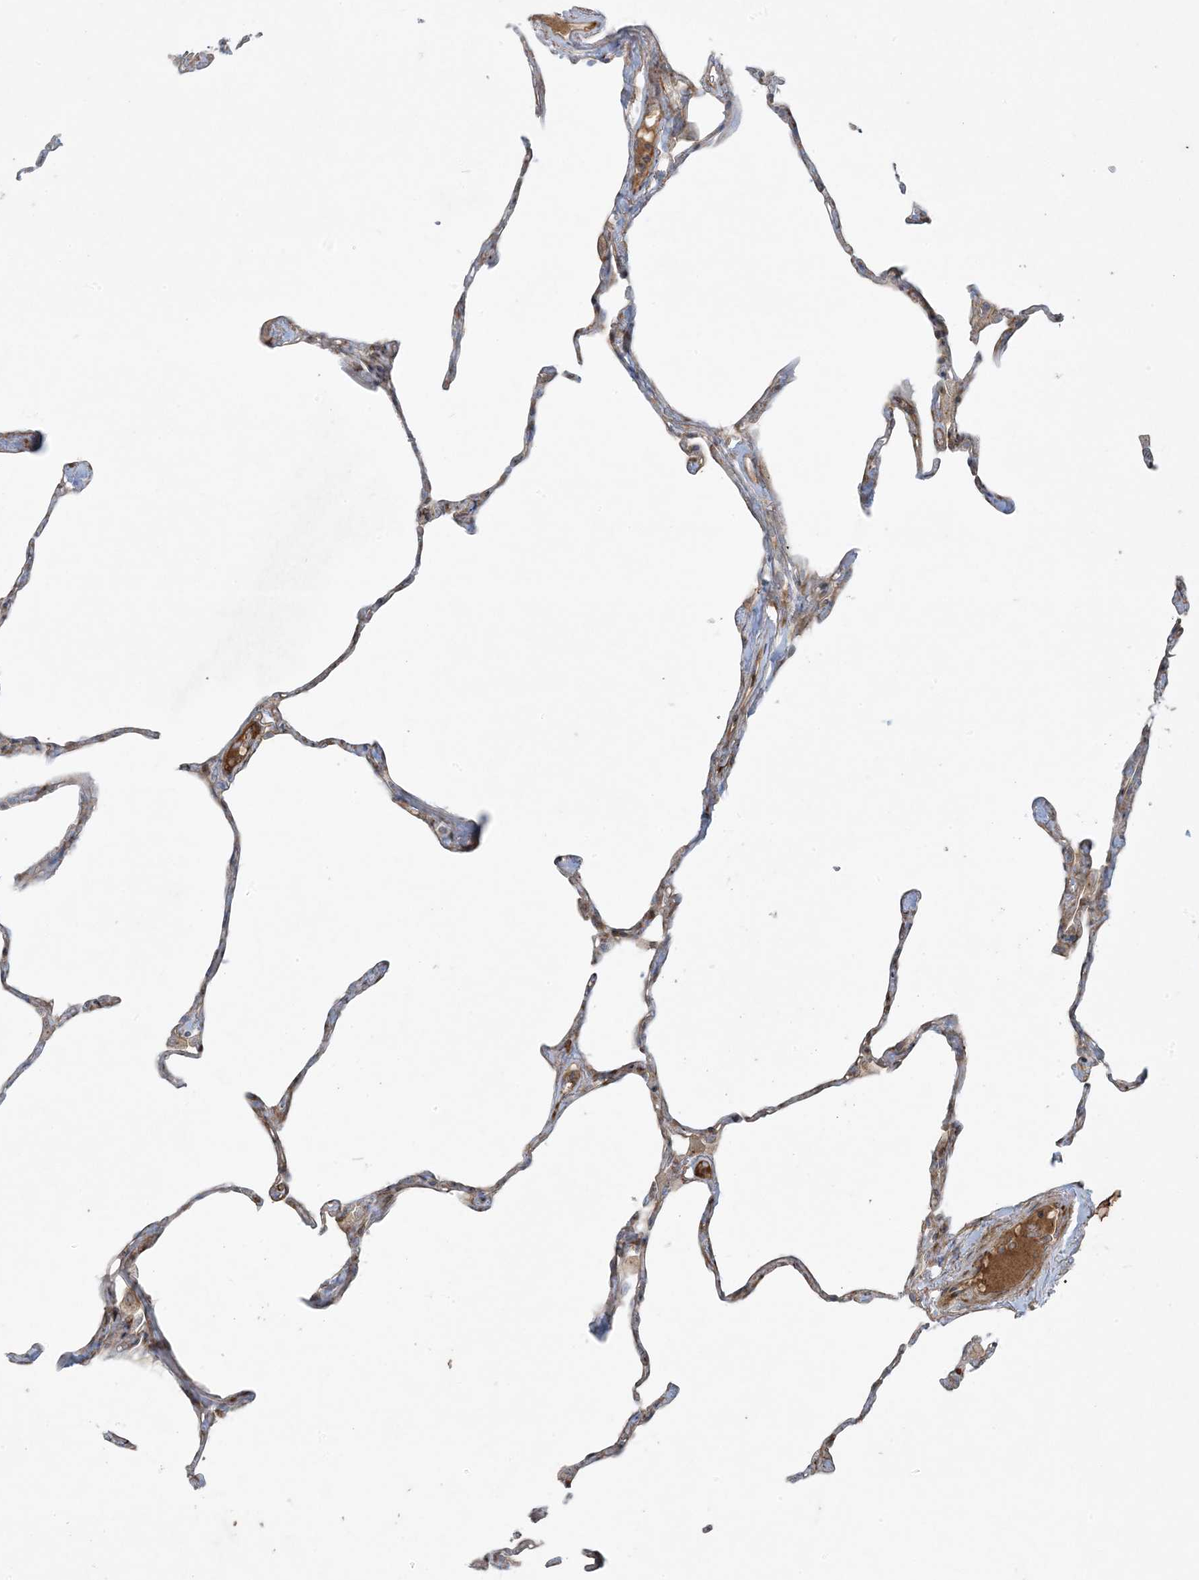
{"staining": {"intensity": "strong", "quantity": "<25%", "location": "cytoplasmic/membranous,nuclear"}, "tissue": "lung", "cell_type": "Alveolar cells", "image_type": "normal", "snomed": [{"axis": "morphology", "description": "Normal tissue, NOS"}, {"axis": "topography", "description": "Lung"}], "caption": "Immunohistochemical staining of benign lung reveals medium levels of strong cytoplasmic/membranous,nuclear expression in approximately <25% of alveolar cells. The protein is stained brown, and the nuclei are stained in blue (DAB (3,3'-diaminobenzidine) IHC with brightfield microscopy, high magnification).", "gene": "PIK3R4", "patient": {"sex": "male", "age": 65}}